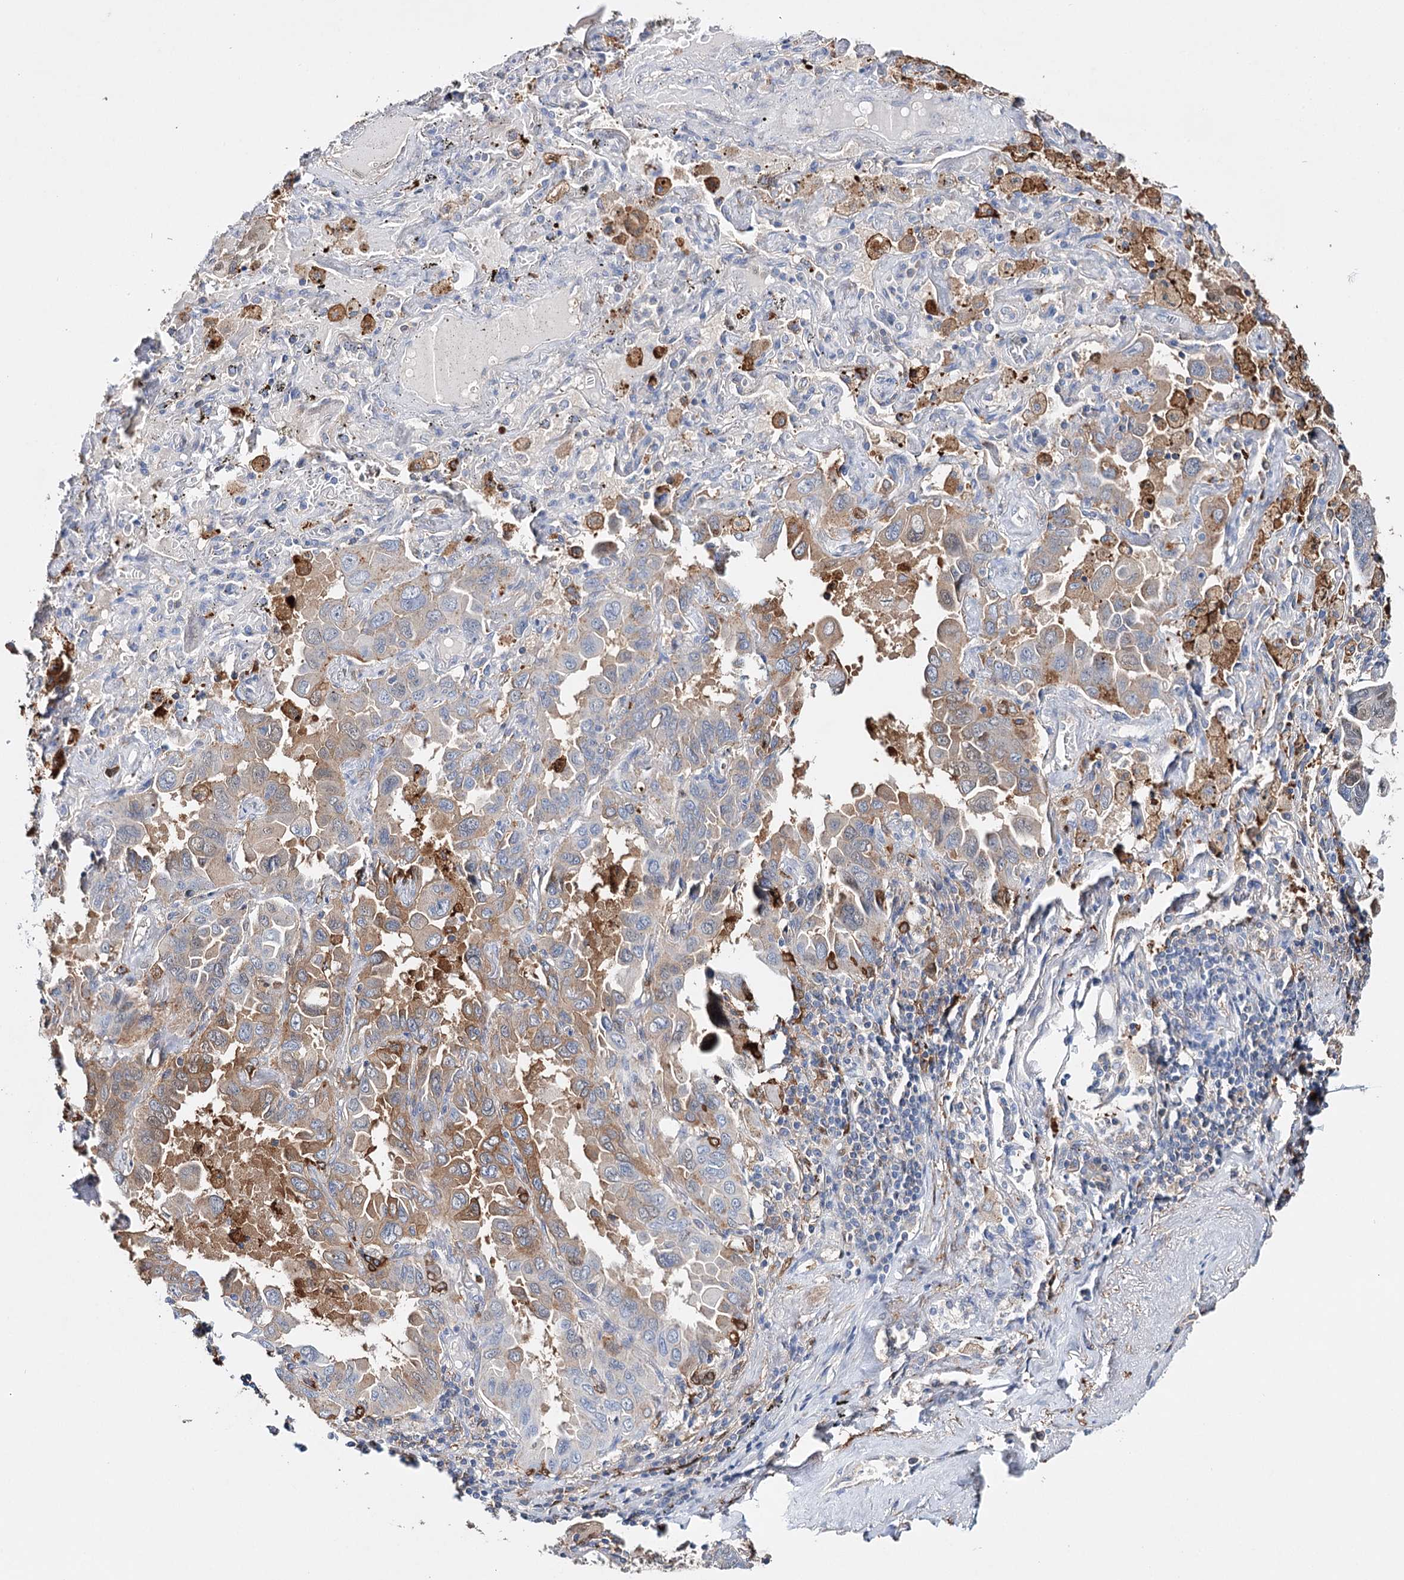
{"staining": {"intensity": "moderate", "quantity": "<25%", "location": "cytoplasmic/membranous"}, "tissue": "lung cancer", "cell_type": "Tumor cells", "image_type": "cancer", "snomed": [{"axis": "morphology", "description": "Adenocarcinoma, NOS"}, {"axis": "topography", "description": "Lung"}], "caption": "Immunohistochemical staining of human lung cancer (adenocarcinoma) demonstrates low levels of moderate cytoplasmic/membranous protein staining in about <25% of tumor cells. (IHC, brightfield microscopy, high magnification).", "gene": "CFAP46", "patient": {"sex": "male", "age": 64}}